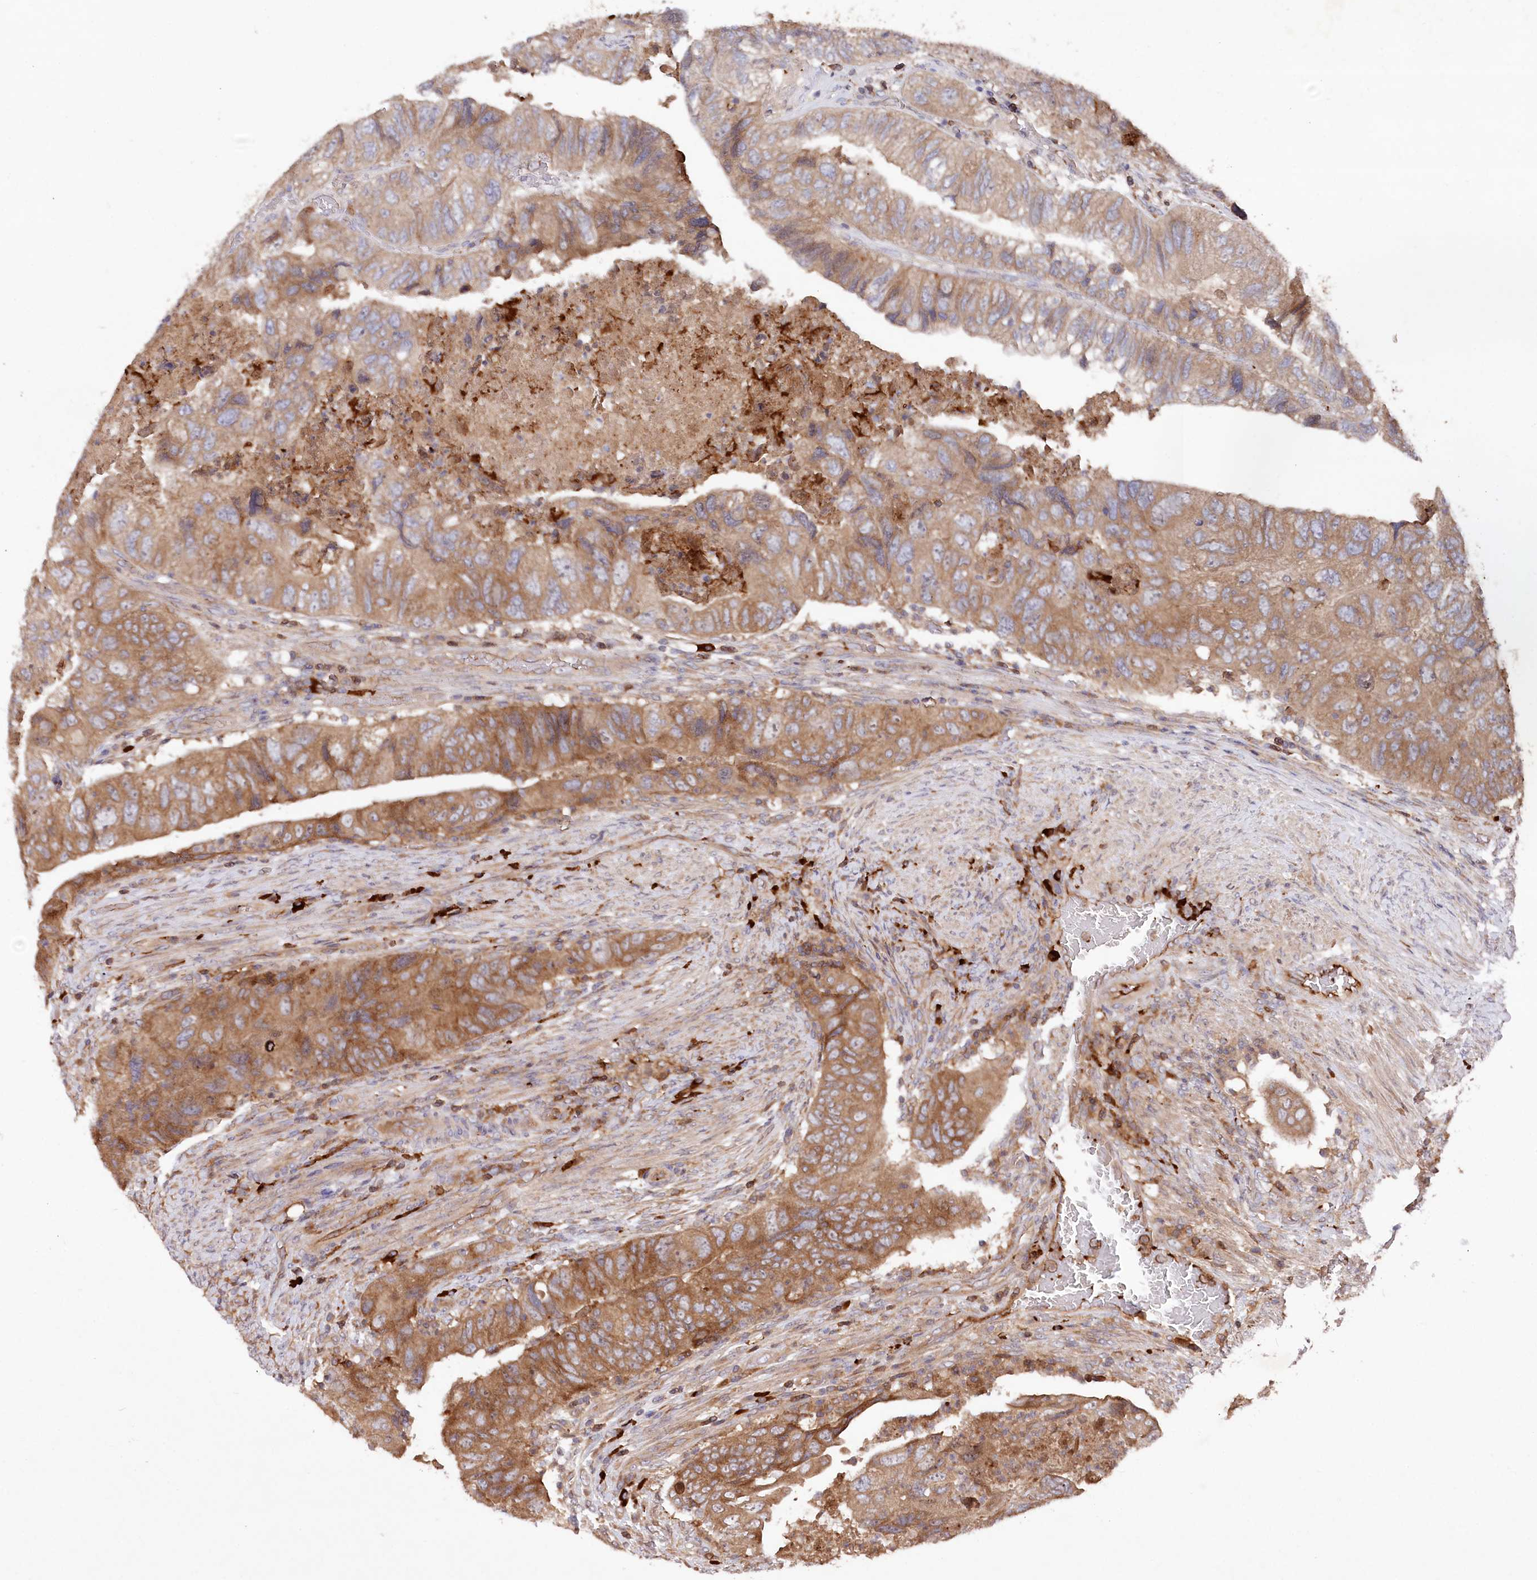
{"staining": {"intensity": "moderate", "quantity": ">75%", "location": "cytoplasmic/membranous"}, "tissue": "colorectal cancer", "cell_type": "Tumor cells", "image_type": "cancer", "snomed": [{"axis": "morphology", "description": "Adenocarcinoma, NOS"}, {"axis": "topography", "description": "Rectum"}], "caption": "The photomicrograph displays staining of colorectal cancer (adenocarcinoma), revealing moderate cytoplasmic/membranous protein positivity (brown color) within tumor cells. Immunohistochemistry (ihc) stains the protein of interest in brown and the nuclei are stained blue.", "gene": "PPP1R21", "patient": {"sex": "male", "age": 63}}